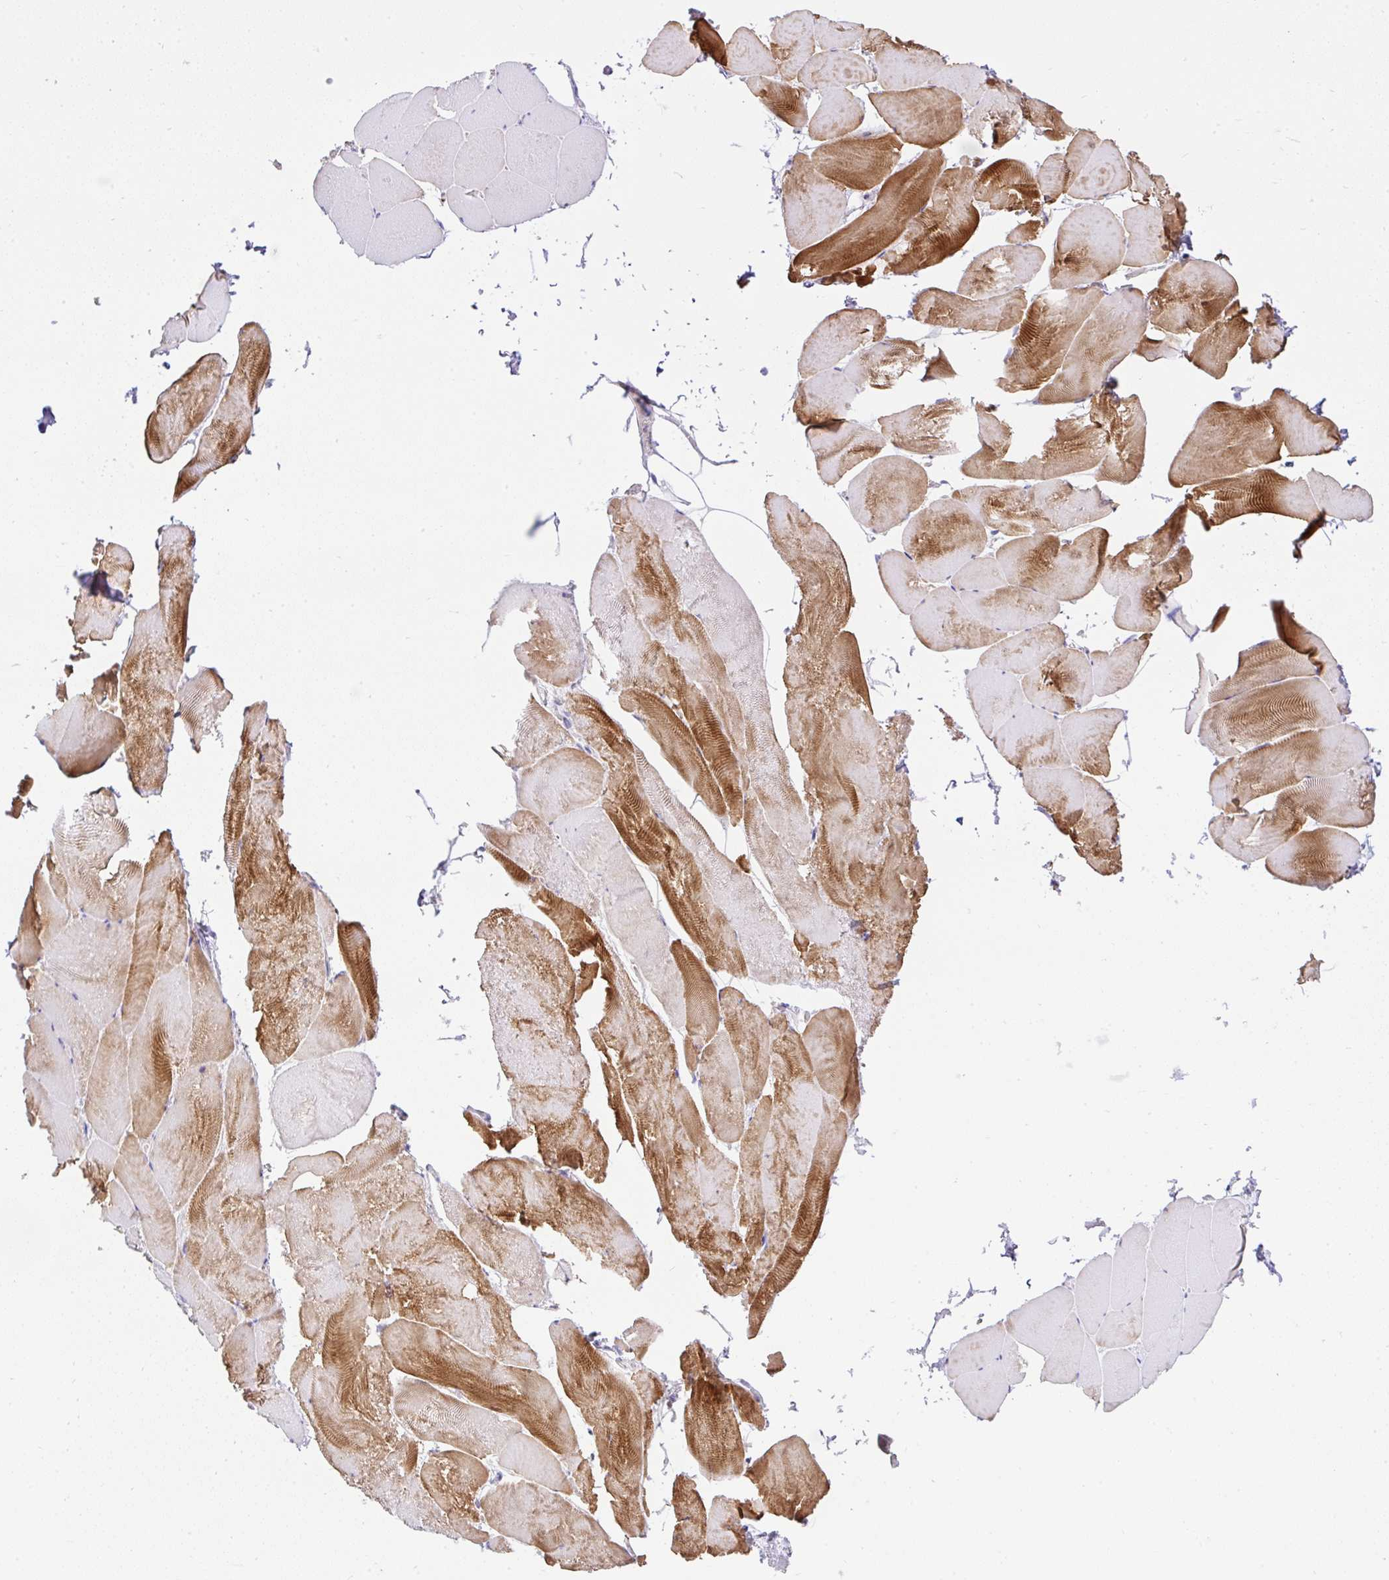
{"staining": {"intensity": "moderate", "quantity": "25%-75%", "location": "cytoplasmic/membranous"}, "tissue": "skeletal muscle", "cell_type": "Myocytes", "image_type": "normal", "snomed": [{"axis": "morphology", "description": "Normal tissue, NOS"}, {"axis": "topography", "description": "Skeletal muscle"}], "caption": "Protein staining exhibits moderate cytoplasmic/membranous staining in approximately 25%-75% of myocytes in benign skeletal muscle.", "gene": "CCDC142", "patient": {"sex": "female", "age": 64}}